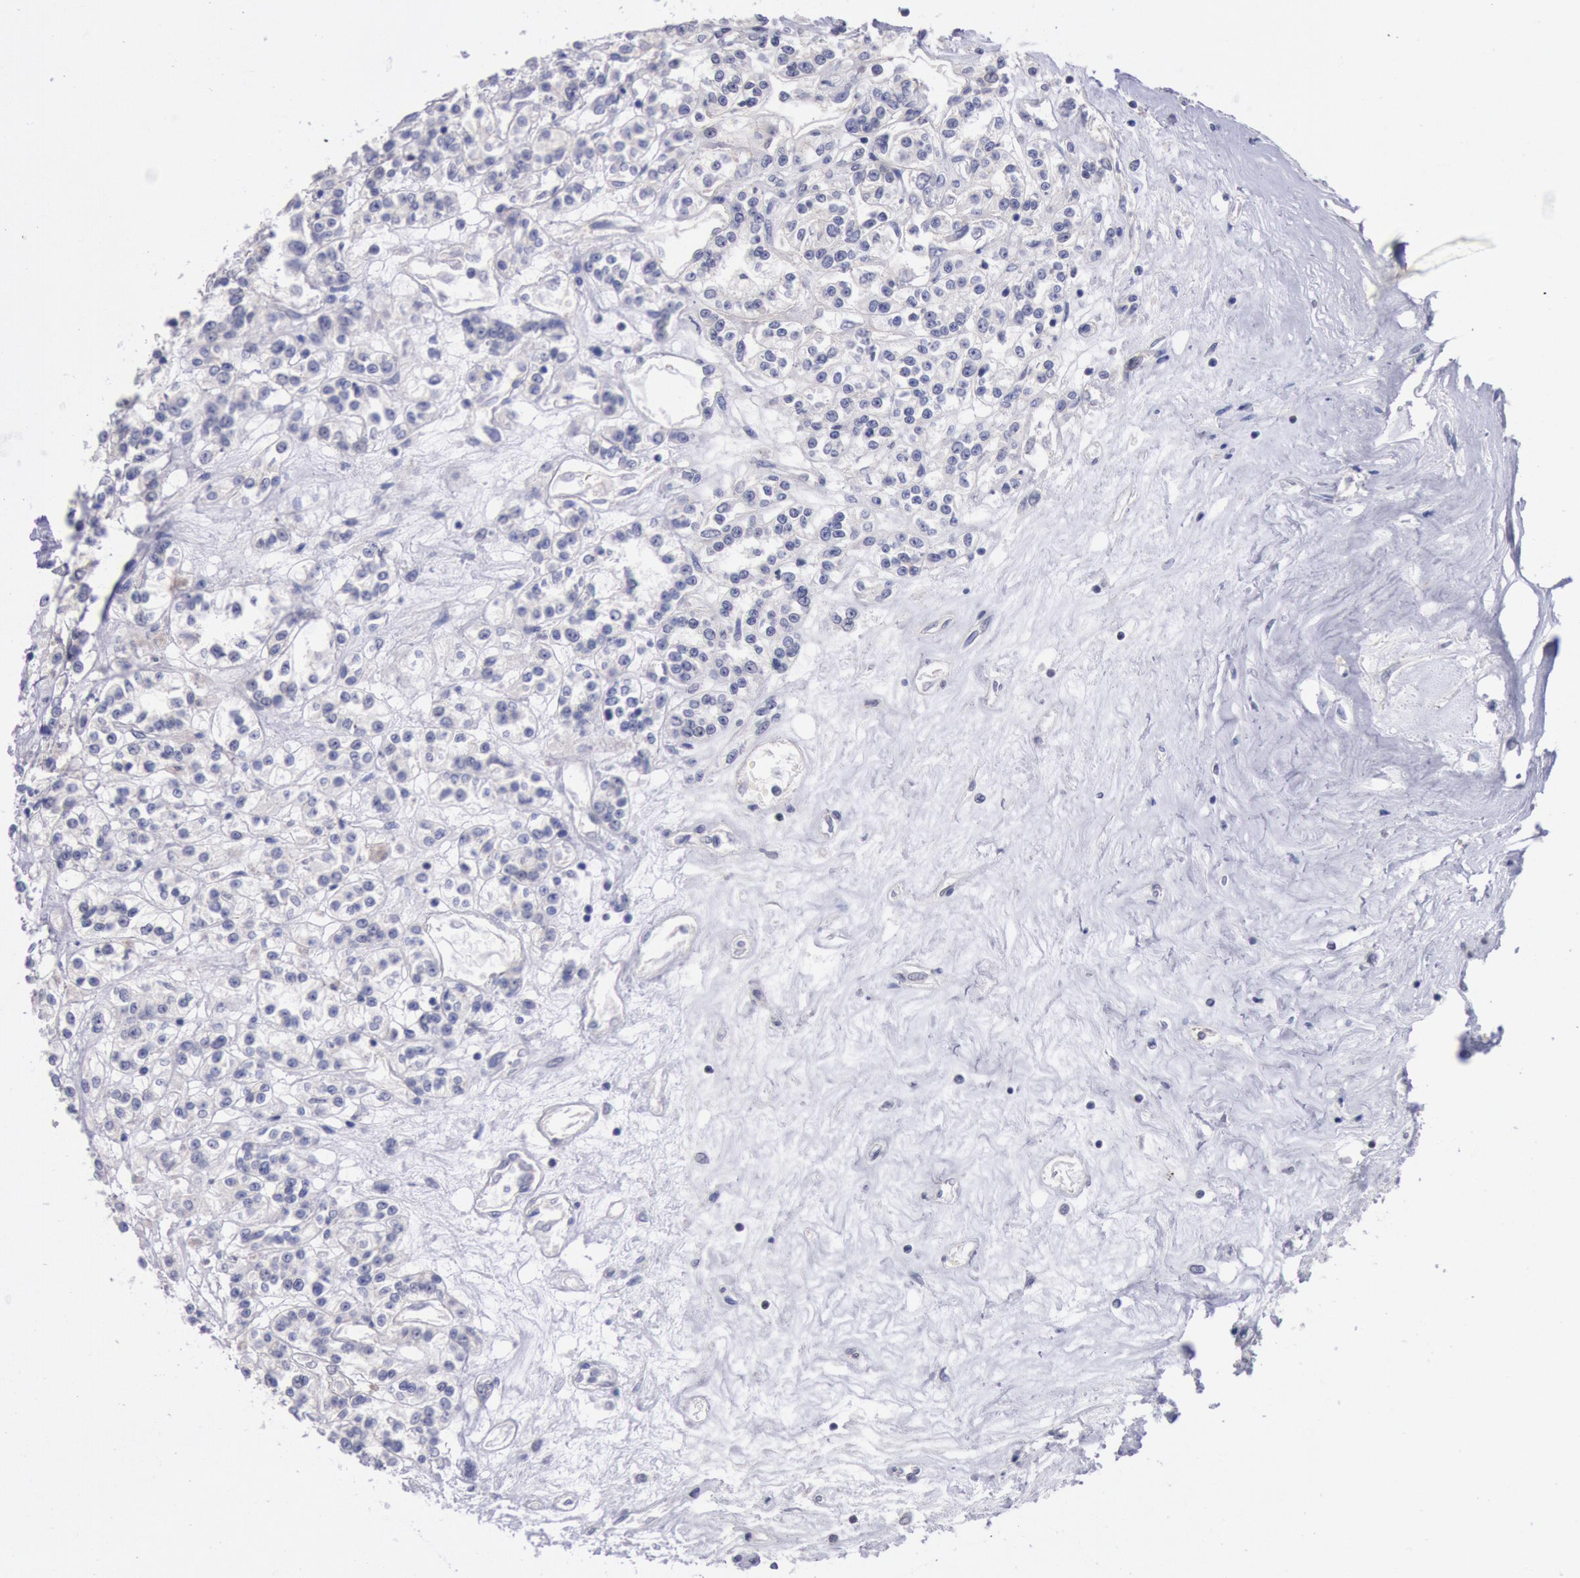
{"staining": {"intensity": "negative", "quantity": "none", "location": "none"}, "tissue": "renal cancer", "cell_type": "Tumor cells", "image_type": "cancer", "snomed": [{"axis": "morphology", "description": "Adenocarcinoma, NOS"}, {"axis": "topography", "description": "Kidney"}], "caption": "DAB (3,3'-diaminobenzidine) immunohistochemical staining of adenocarcinoma (renal) shows no significant positivity in tumor cells.", "gene": "RPS6KA5", "patient": {"sex": "female", "age": 76}}